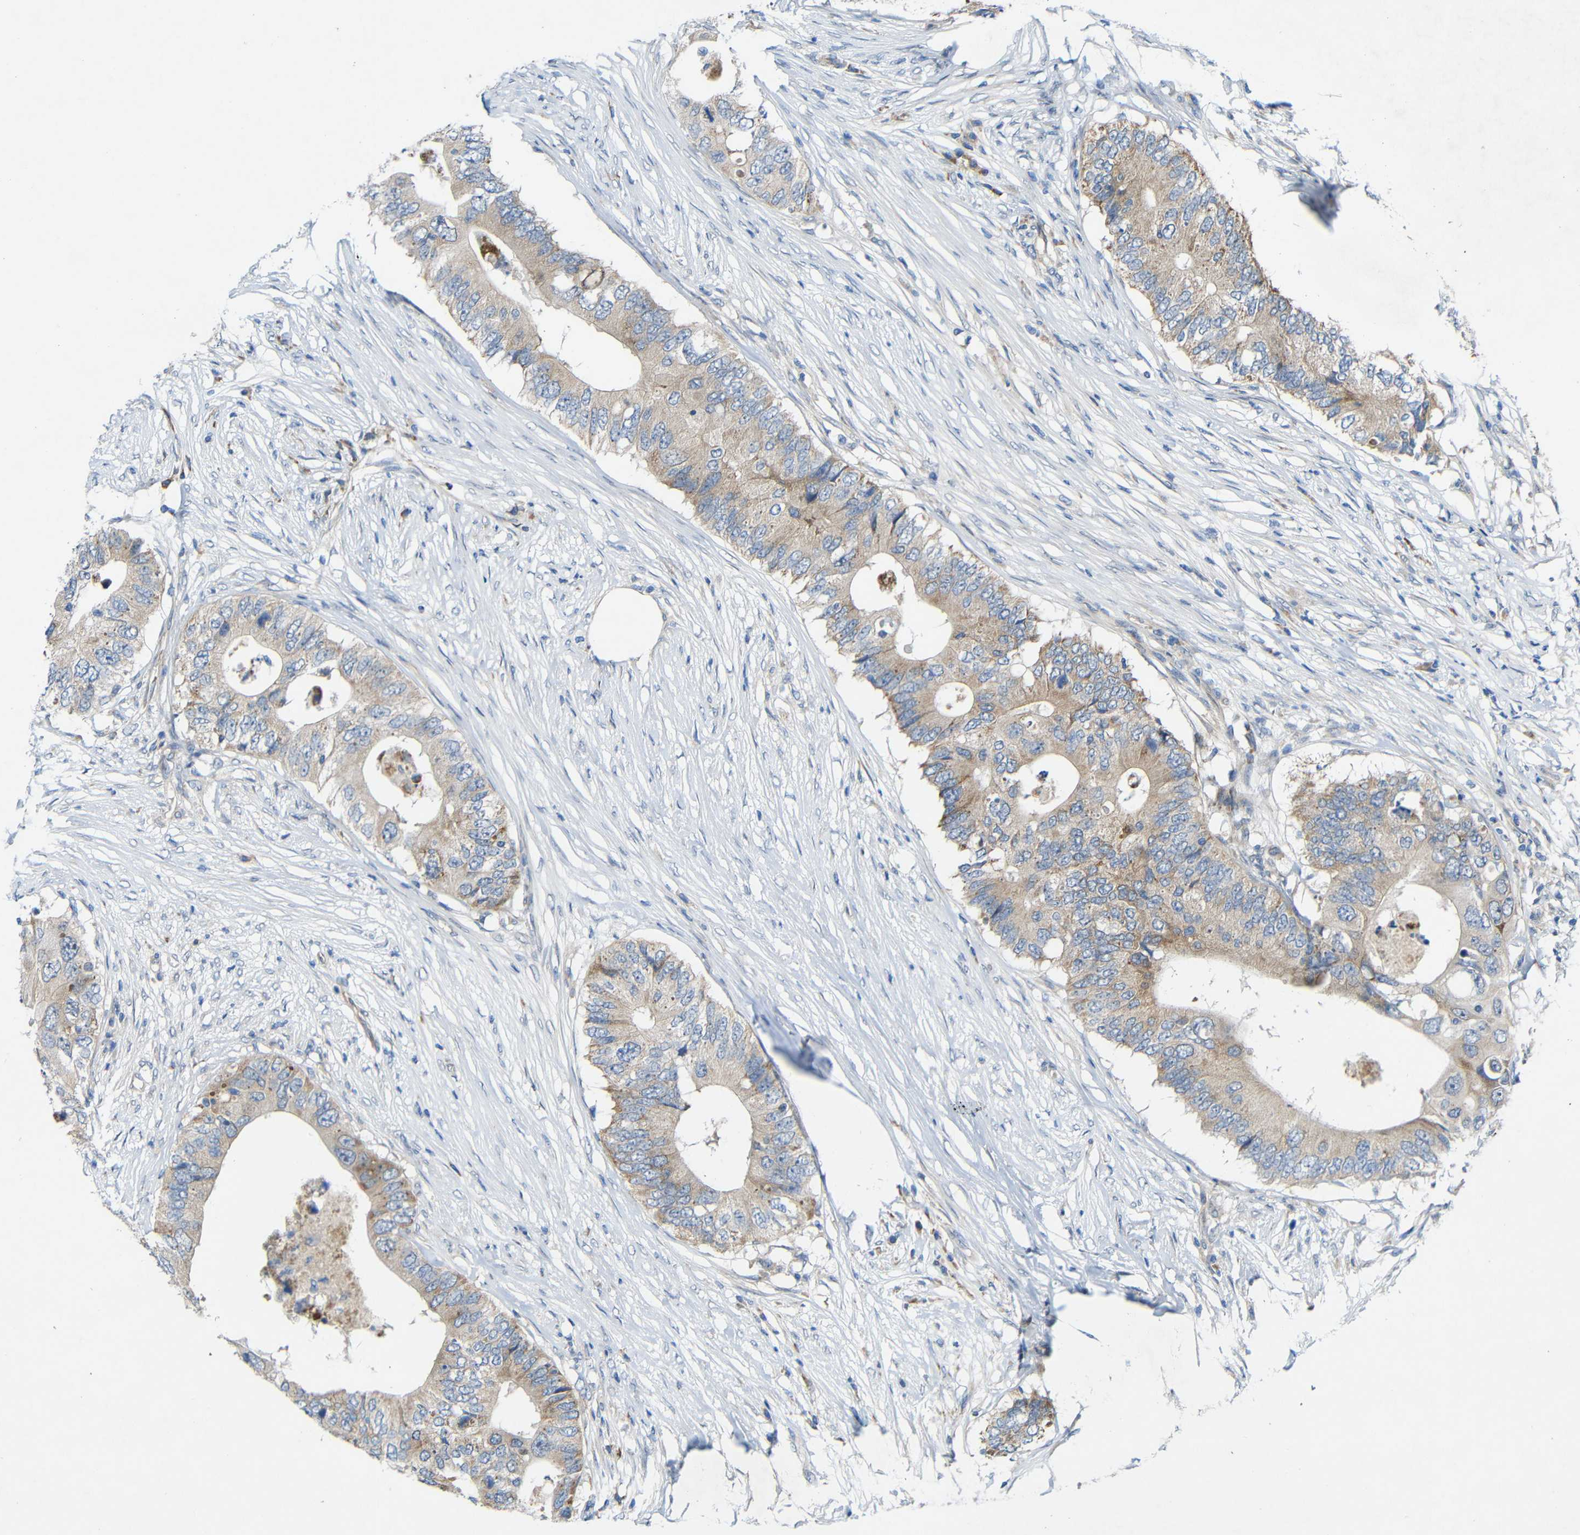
{"staining": {"intensity": "weak", "quantity": ">75%", "location": "cytoplasmic/membranous"}, "tissue": "colorectal cancer", "cell_type": "Tumor cells", "image_type": "cancer", "snomed": [{"axis": "morphology", "description": "Adenocarcinoma, NOS"}, {"axis": "topography", "description": "Colon"}], "caption": "A brown stain labels weak cytoplasmic/membranous staining of a protein in human colorectal adenocarcinoma tumor cells.", "gene": "TMEM25", "patient": {"sex": "male", "age": 71}}